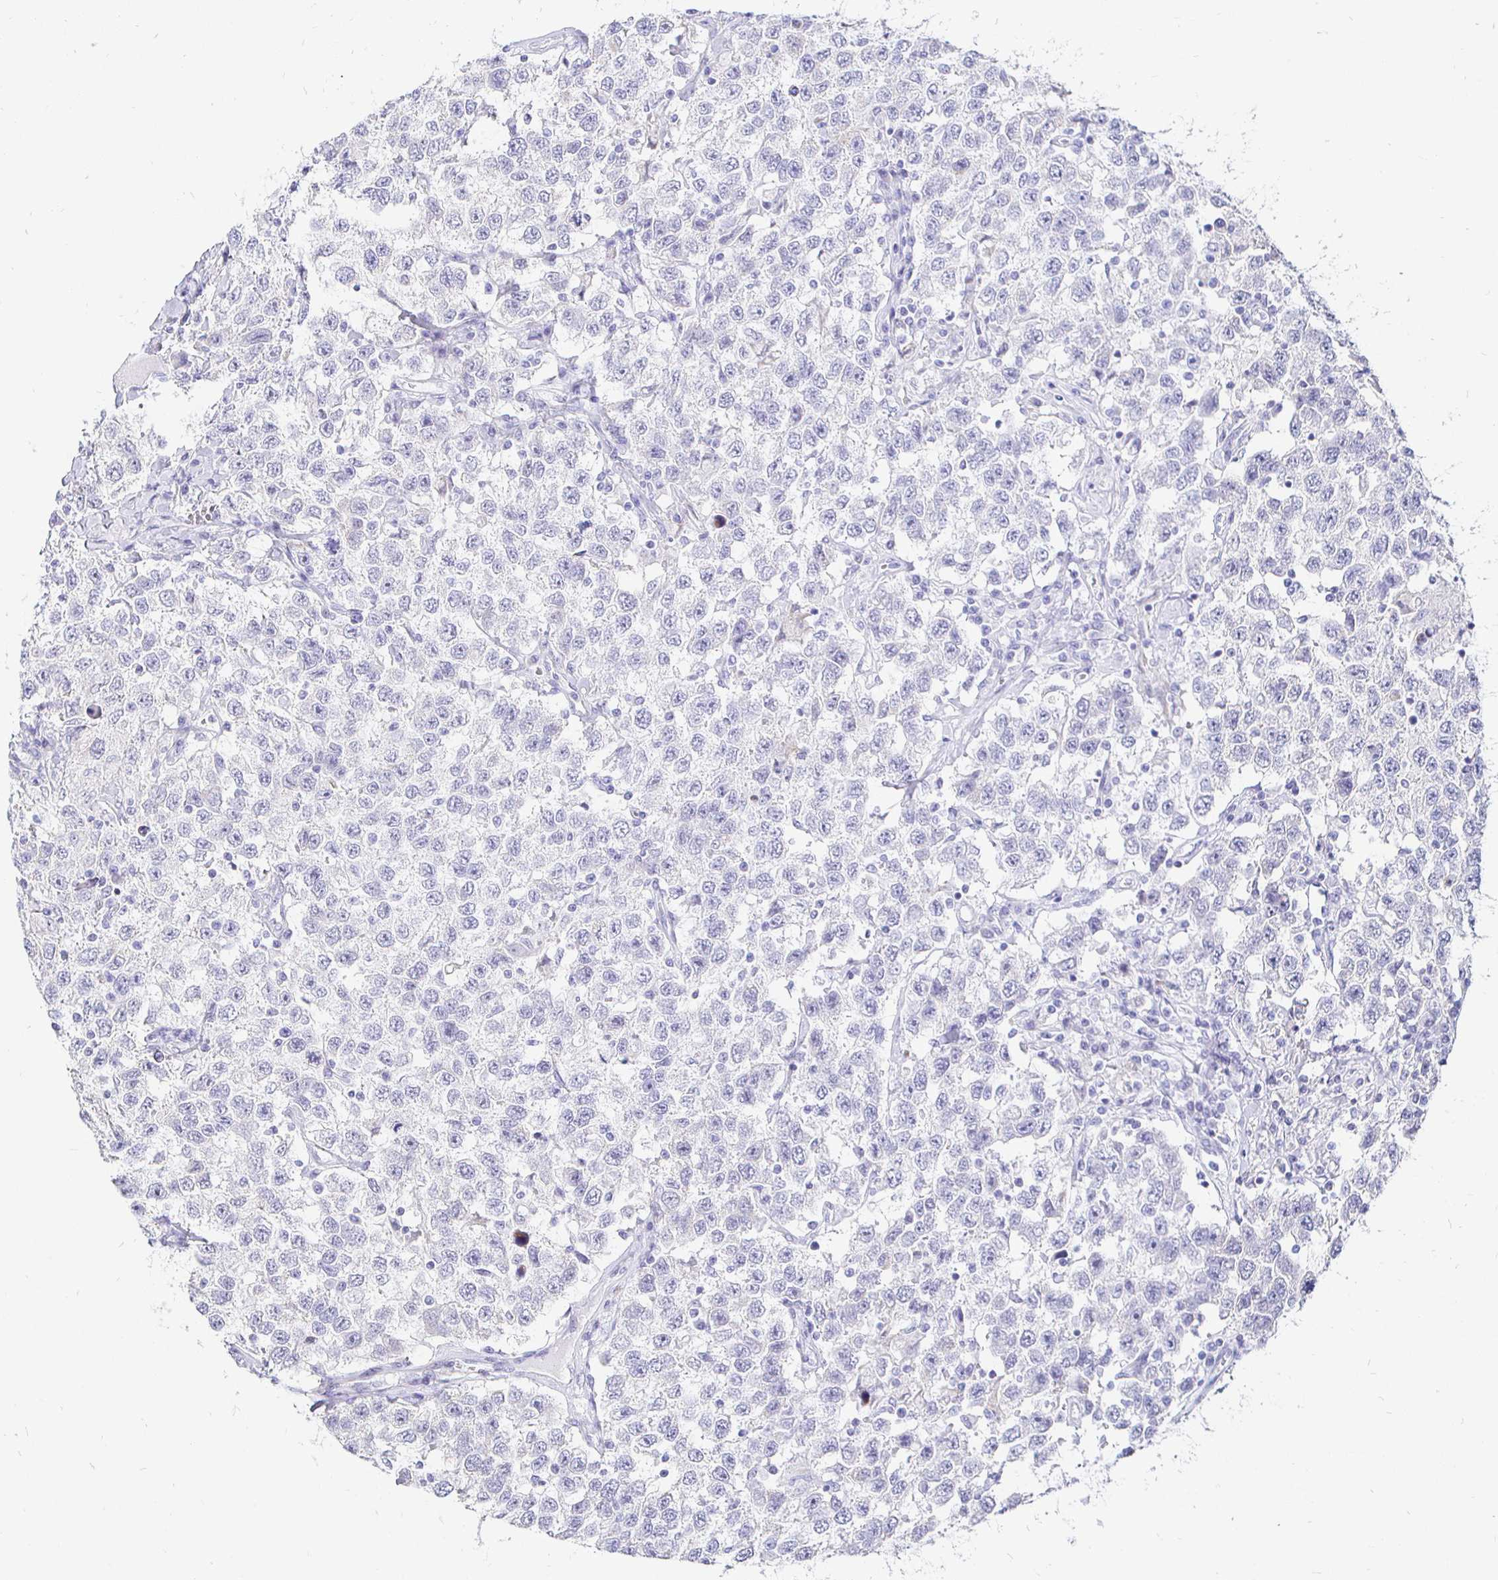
{"staining": {"intensity": "negative", "quantity": "none", "location": "none"}, "tissue": "testis cancer", "cell_type": "Tumor cells", "image_type": "cancer", "snomed": [{"axis": "morphology", "description": "Seminoma, NOS"}, {"axis": "topography", "description": "Testis"}], "caption": "DAB immunohistochemical staining of testis seminoma displays no significant staining in tumor cells.", "gene": "CR2", "patient": {"sex": "male", "age": 41}}